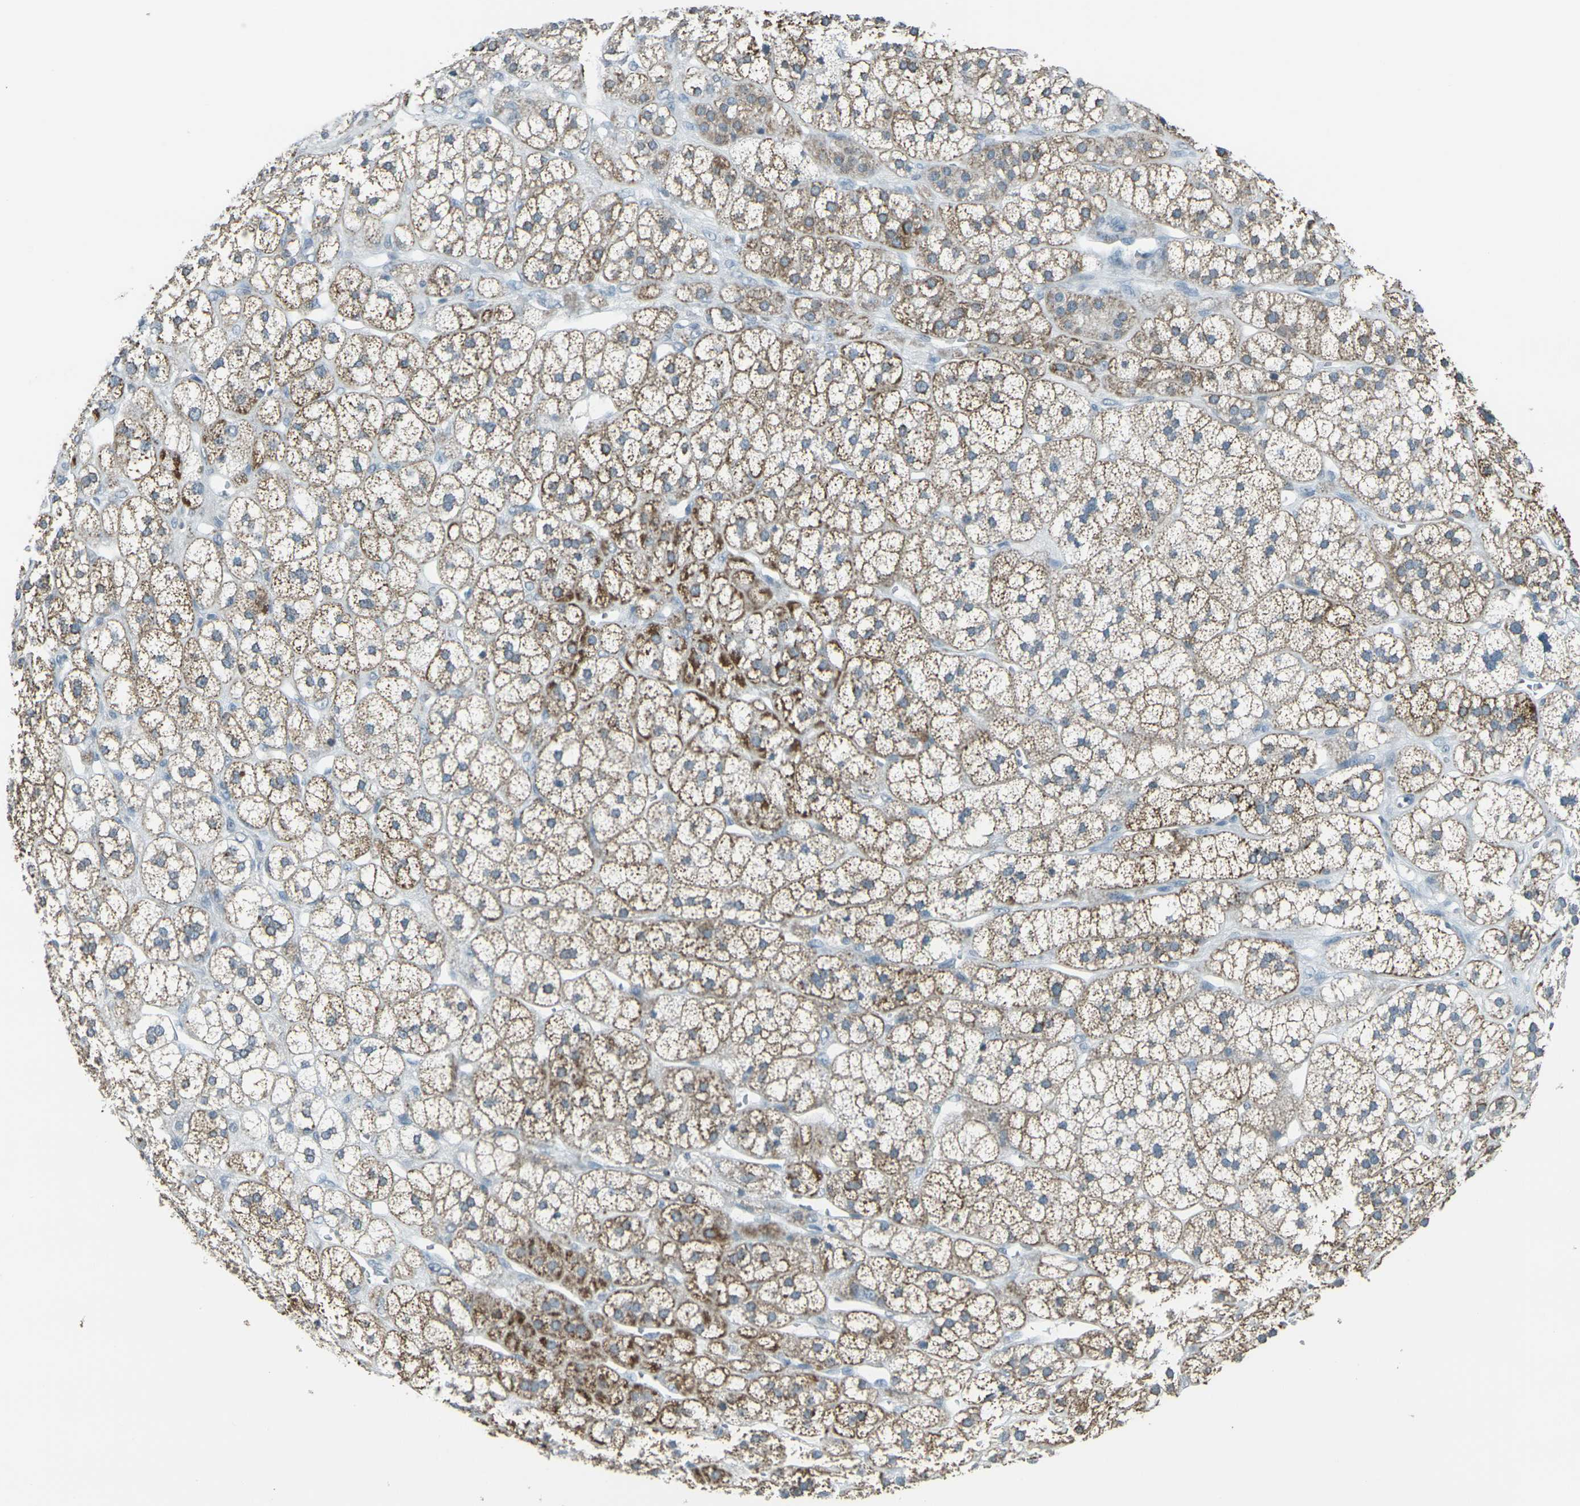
{"staining": {"intensity": "moderate", "quantity": ">75%", "location": "cytoplasmic/membranous"}, "tissue": "adrenal gland", "cell_type": "Glandular cells", "image_type": "normal", "snomed": [{"axis": "morphology", "description": "Normal tissue, NOS"}, {"axis": "topography", "description": "Adrenal gland"}], "caption": "IHC staining of unremarkable adrenal gland, which reveals medium levels of moderate cytoplasmic/membranous positivity in approximately >75% of glandular cells indicating moderate cytoplasmic/membranous protein positivity. The staining was performed using DAB (3,3'-diaminobenzidine) (brown) for protein detection and nuclei were counterstained in hematoxylin (blue).", "gene": "H2BC1", "patient": {"sex": "male", "age": 56}}